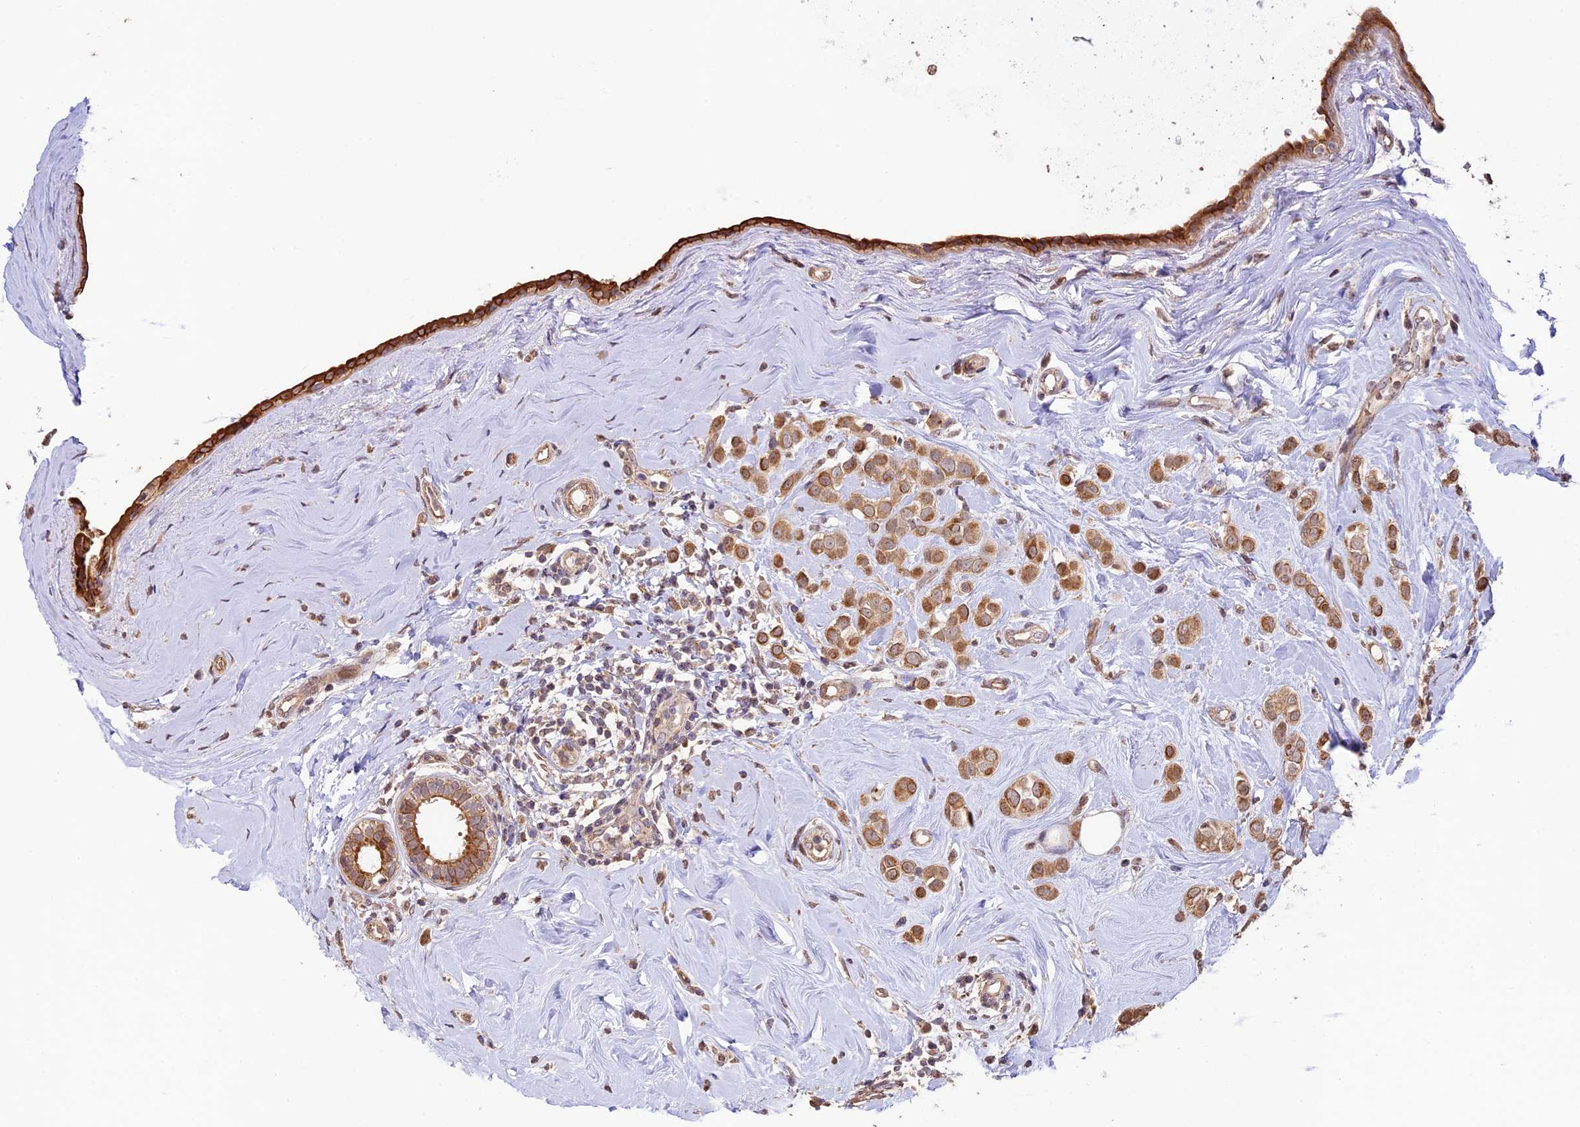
{"staining": {"intensity": "moderate", "quantity": ">75%", "location": "cytoplasmic/membranous"}, "tissue": "breast cancer", "cell_type": "Tumor cells", "image_type": "cancer", "snomed": [{"axis": "morphology", "description": "Lobular carcinoma"}, {"axis": "topography", "description": "Breast"}], "caption": "About >75% of tumor cells in human breast cancer (lobular carcinoma) demonstrate moderate cytoplasmic/membranous protein staining as visualized by brown immunohistochemical staining.", "gene": "BCAS4", "patient": {"sex": "female", "age": 47}}